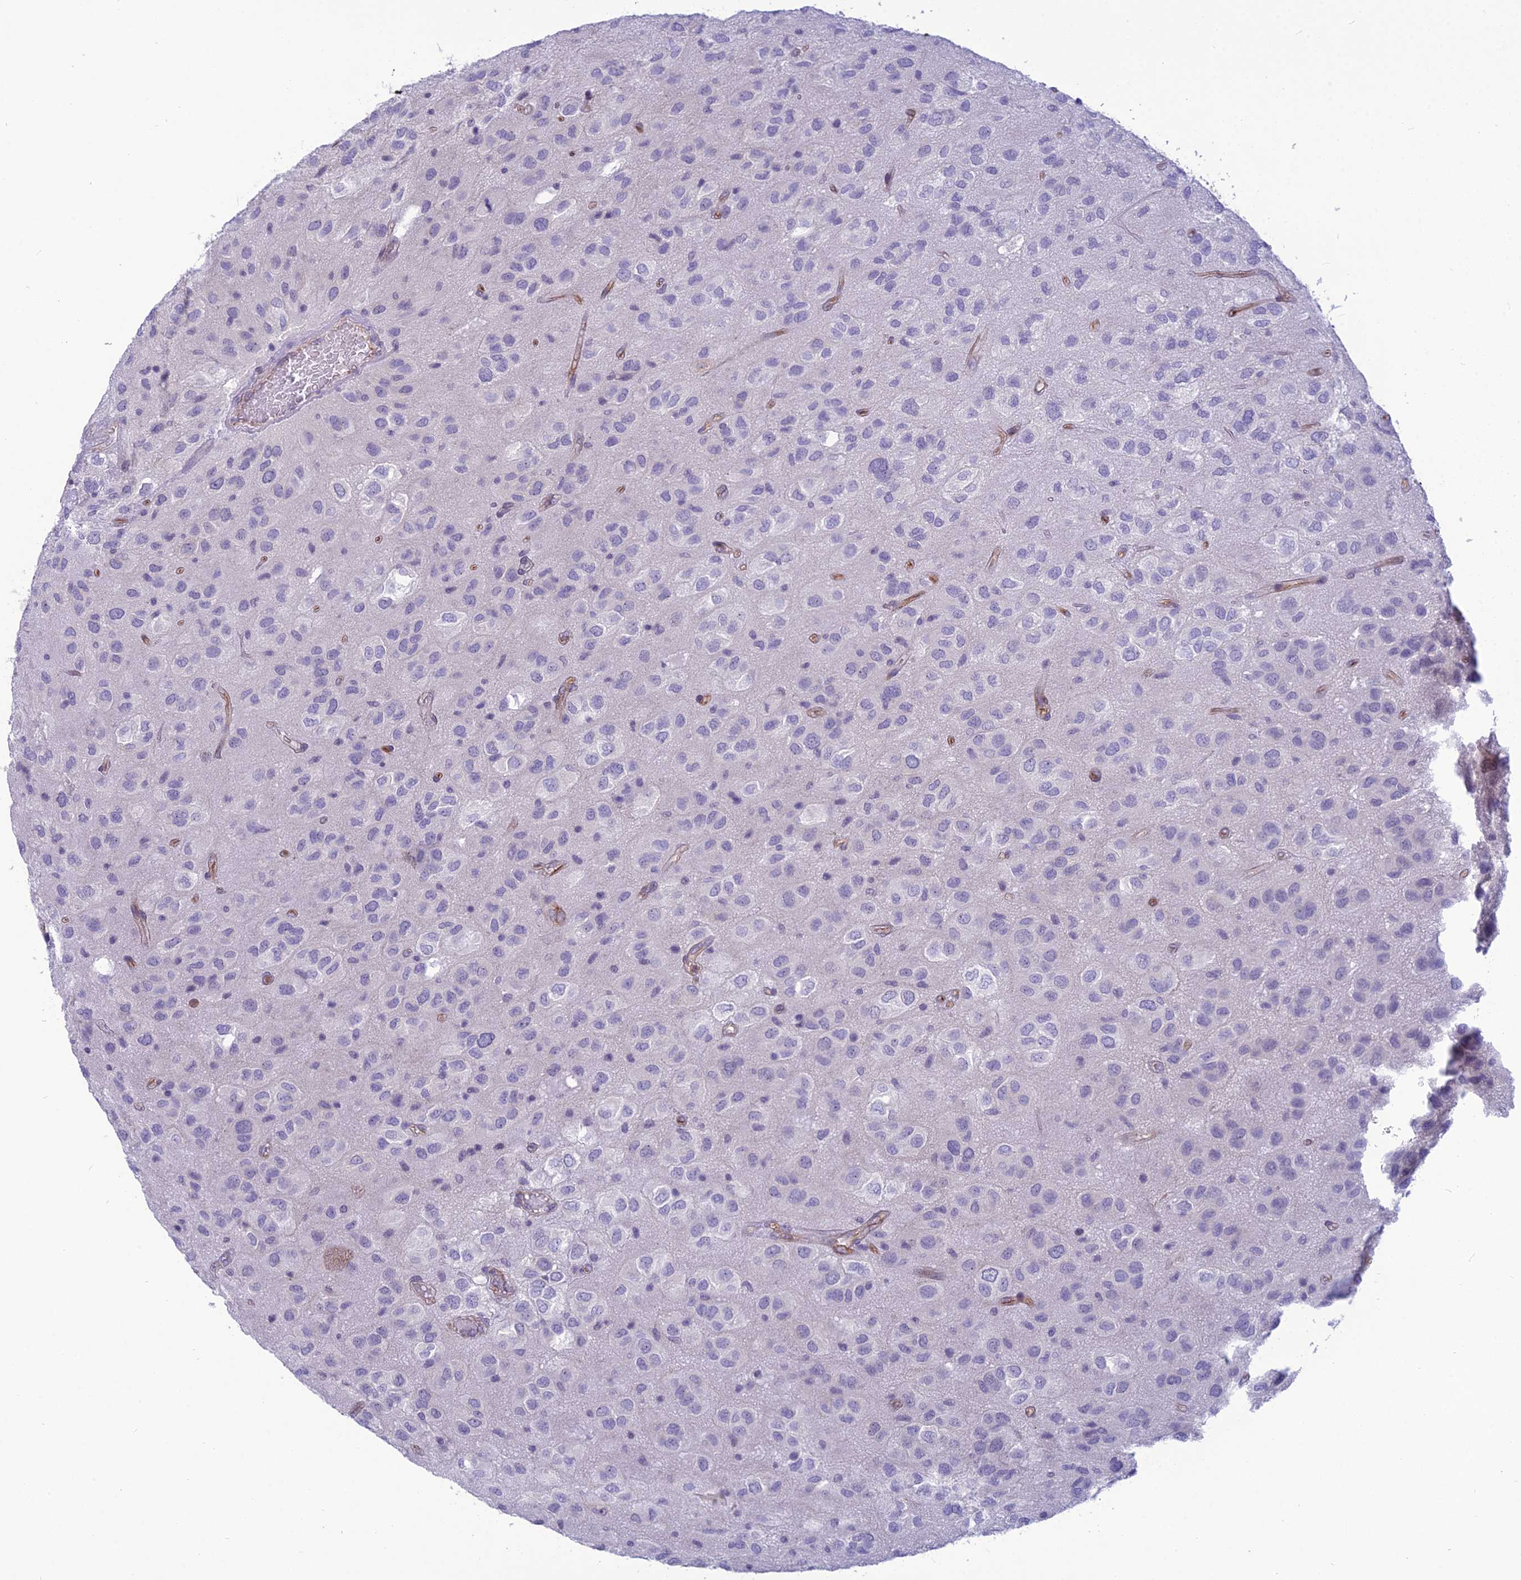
{"staining": {"intensity": "negative", "quantity": "none", "location": "none"}, "tissue": "glioma", "cell_type": "Tumor cells", "image_type": "cancer", "snomed": [{"axis": "morphology", "description": "Glioma, malignant, Low grade"}, {"axis": "topography", "description": "Brain"}], "caption": "Tumor cells show no significant protein staining in glioma. Brightfield microscopy of IHC stained with DAB (3,3'-diaminobenzidine) (brown) and hematoxylin (blue), captured at high magnification.", "gene": "BBS7", "patient": {"sex": "male", "age": 66}}